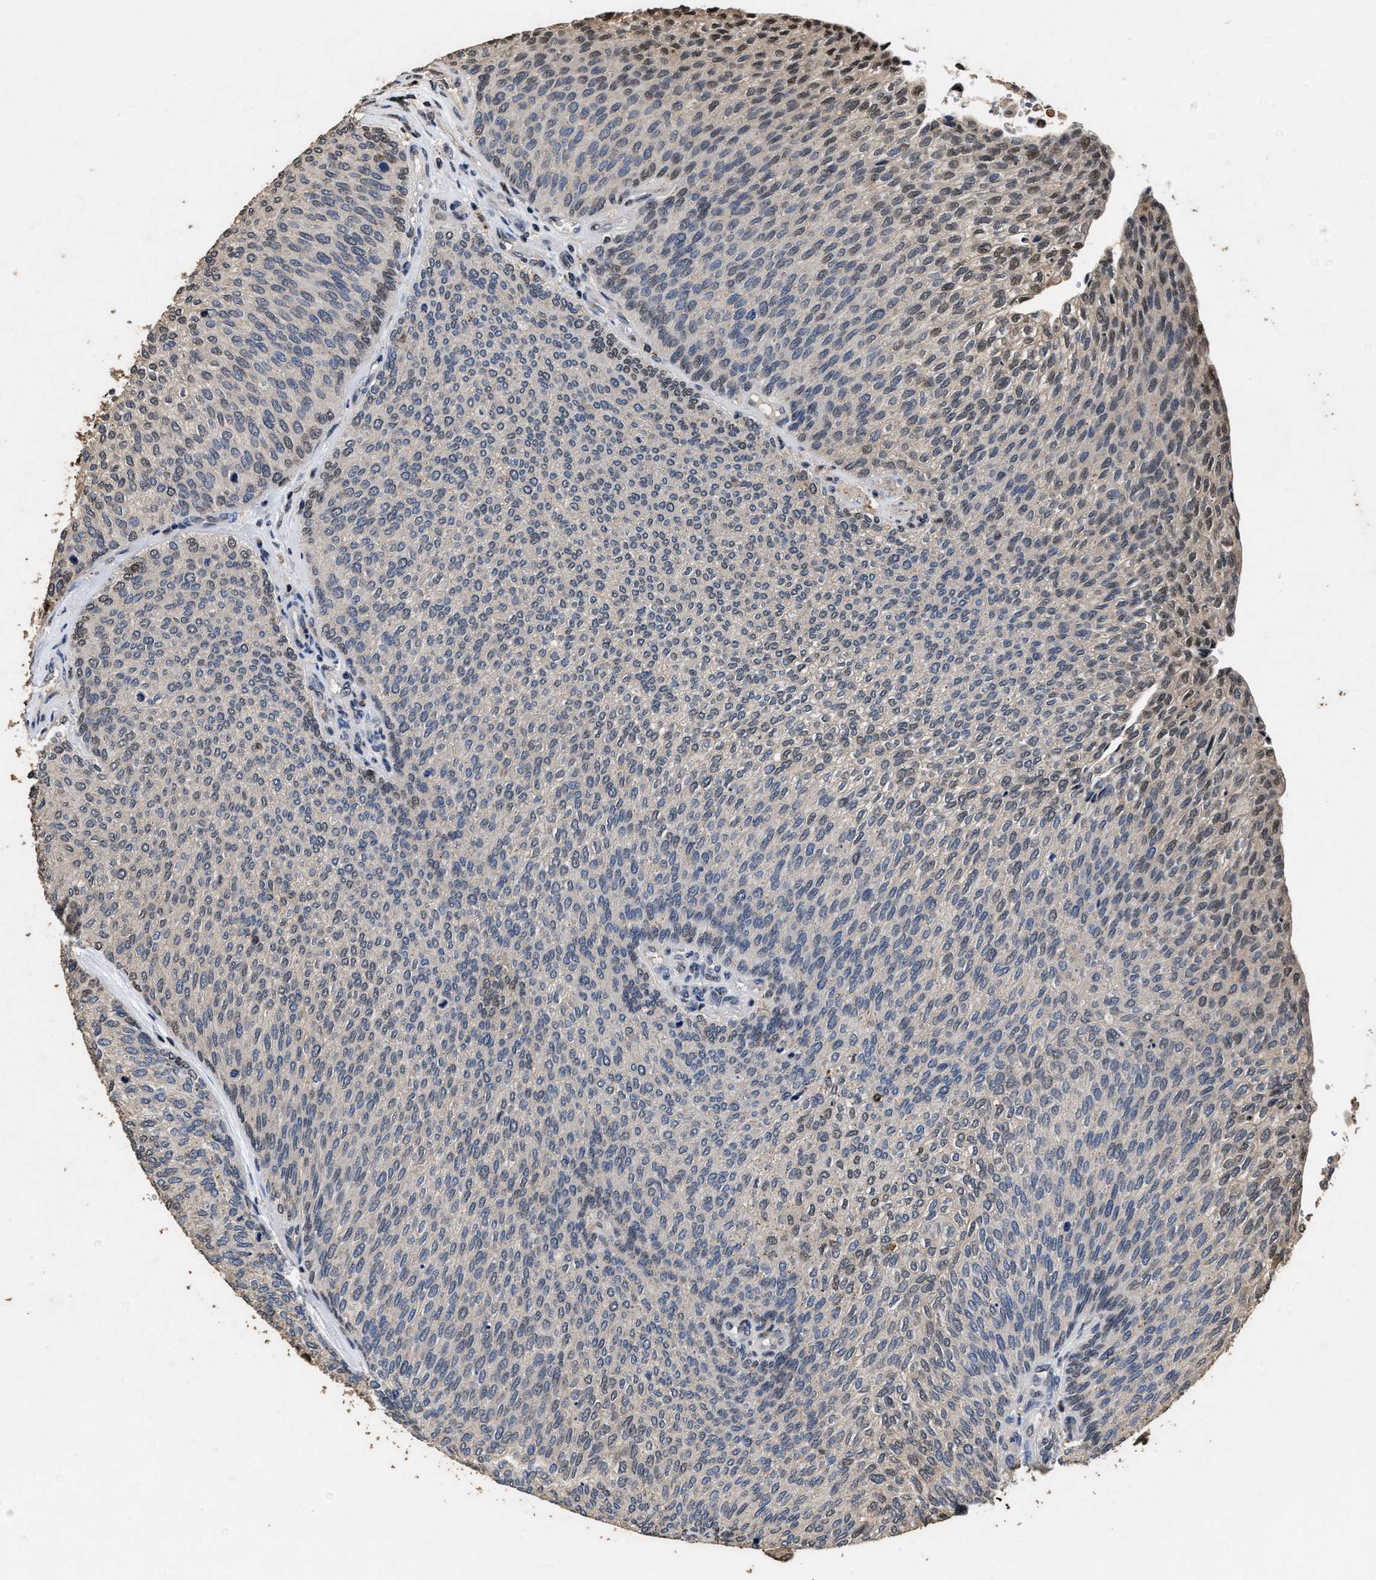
{"staining": {"intensity": "weak", "quantity": "<25%", "location": "nuclear"}, "tissue": "urothelial cancer", "cell_type": "Tumor cells", "image_type": "cancer", "snomed": [{"axis": "morphology", "description": "Urothelial carcinoma, Low grade"}, {"axis": "topography", "description": "Urinary bladder"}], "caption": "Immunohistochemistry micrograph of neoplastic tissue: human urothelial carcinoma (low-grade) stained with DAB exhibits no significant protein positivity in tumor cells.", "gene": "TPST2", "patient": {"sex": "female", "age": 79}}